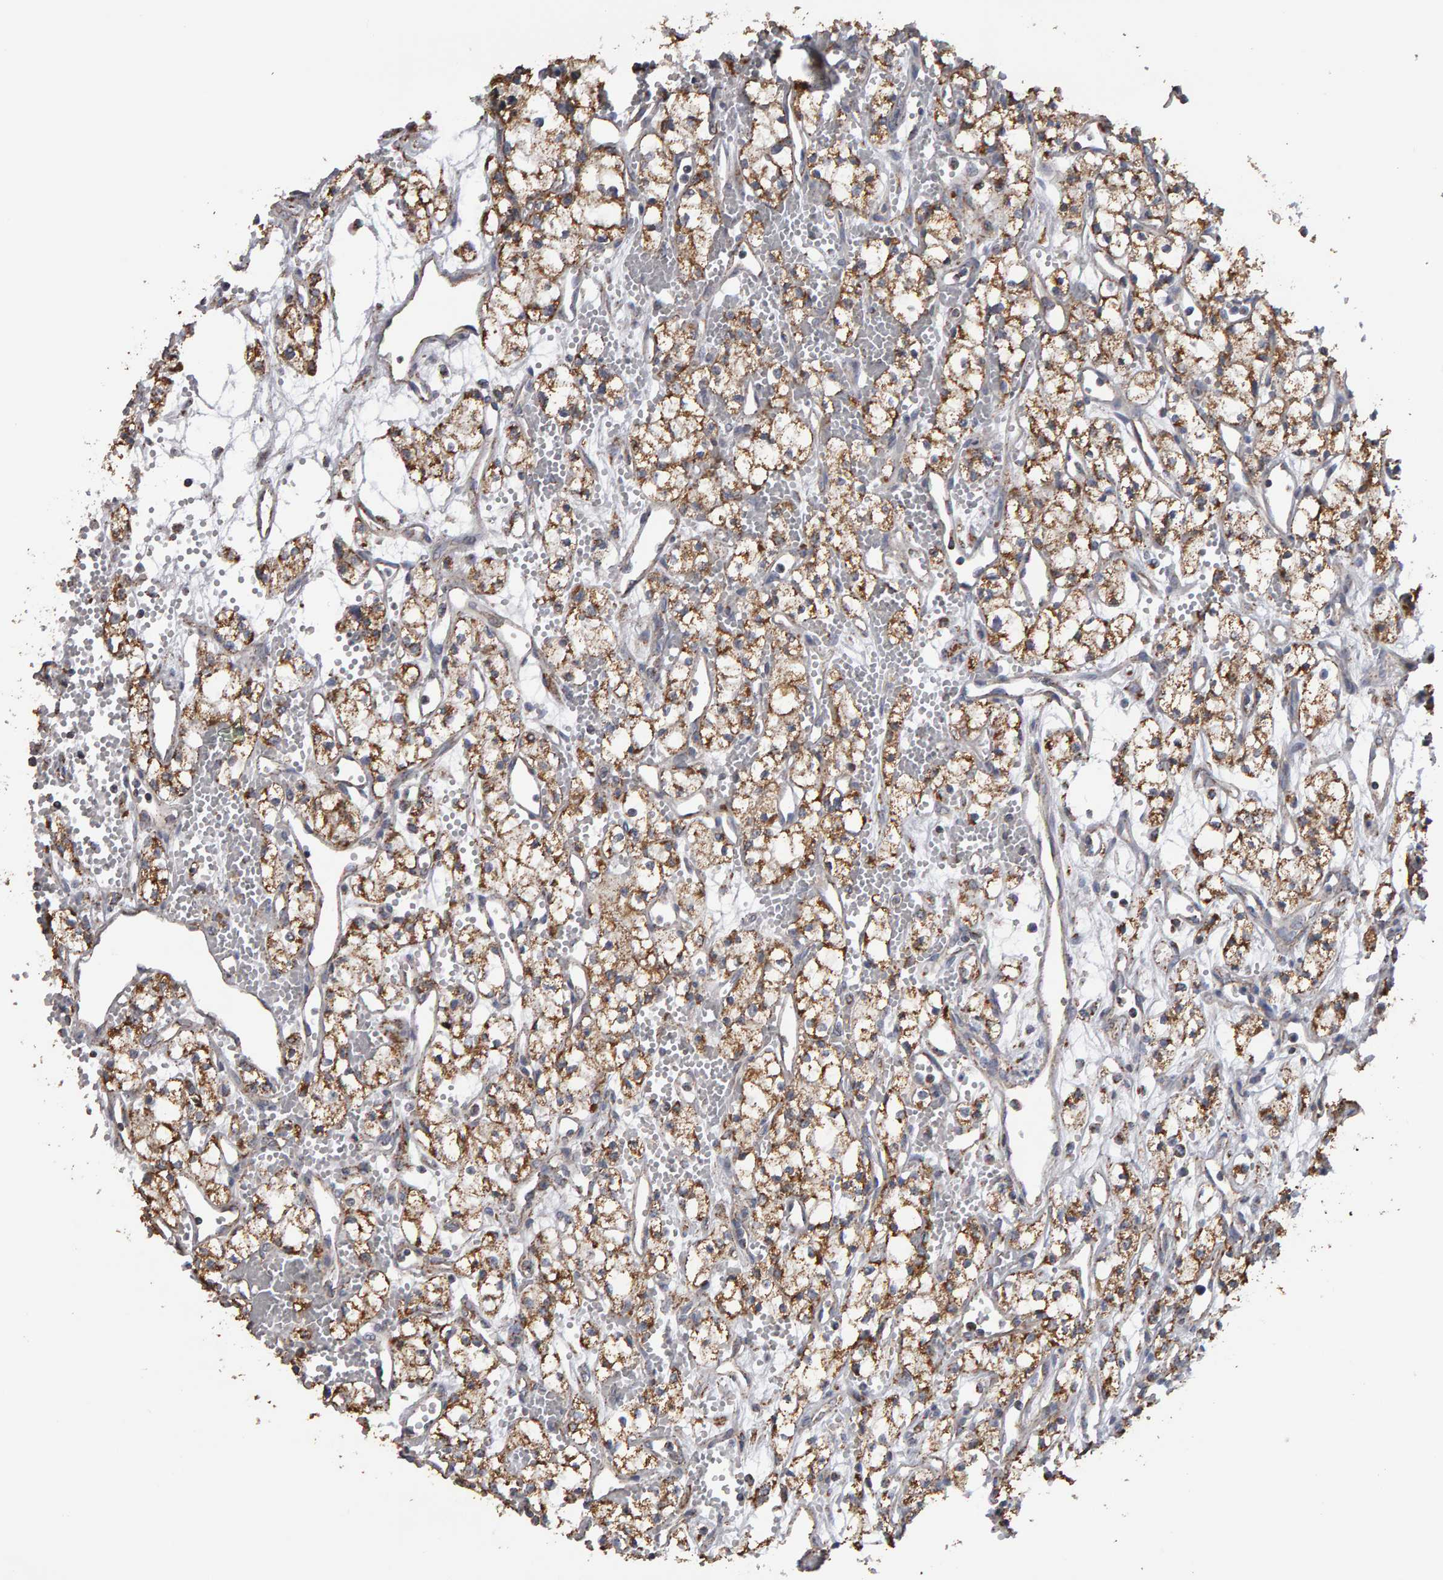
{"staining": {"intensity": "moderate", "quantity": ">75%", "location": "cytoplasmic/membranous"}, "tissue": "renal cancer", "cell_type": "Tumor cells", "image_type": "cancer", "snomed": [{"axis": "morphology", "description": "Adenocarcinoma, NOS"}, {"axis": "topography", "description": "Kidney"}], "caption": "Renal adenocarcinoma was stained to show a protein in brown. There is medium levels of moderate cytoplasmic/membranous expression in about >75% of tumor cells. The protein is stained brown, and the nuclei are stained in blue (DAB (3,3'-diaminobenzidine) IHC with brightfield microscopy, high magnification).", "gene": "TOM1L1", "patient": {"sex": "male", "age": 59}}